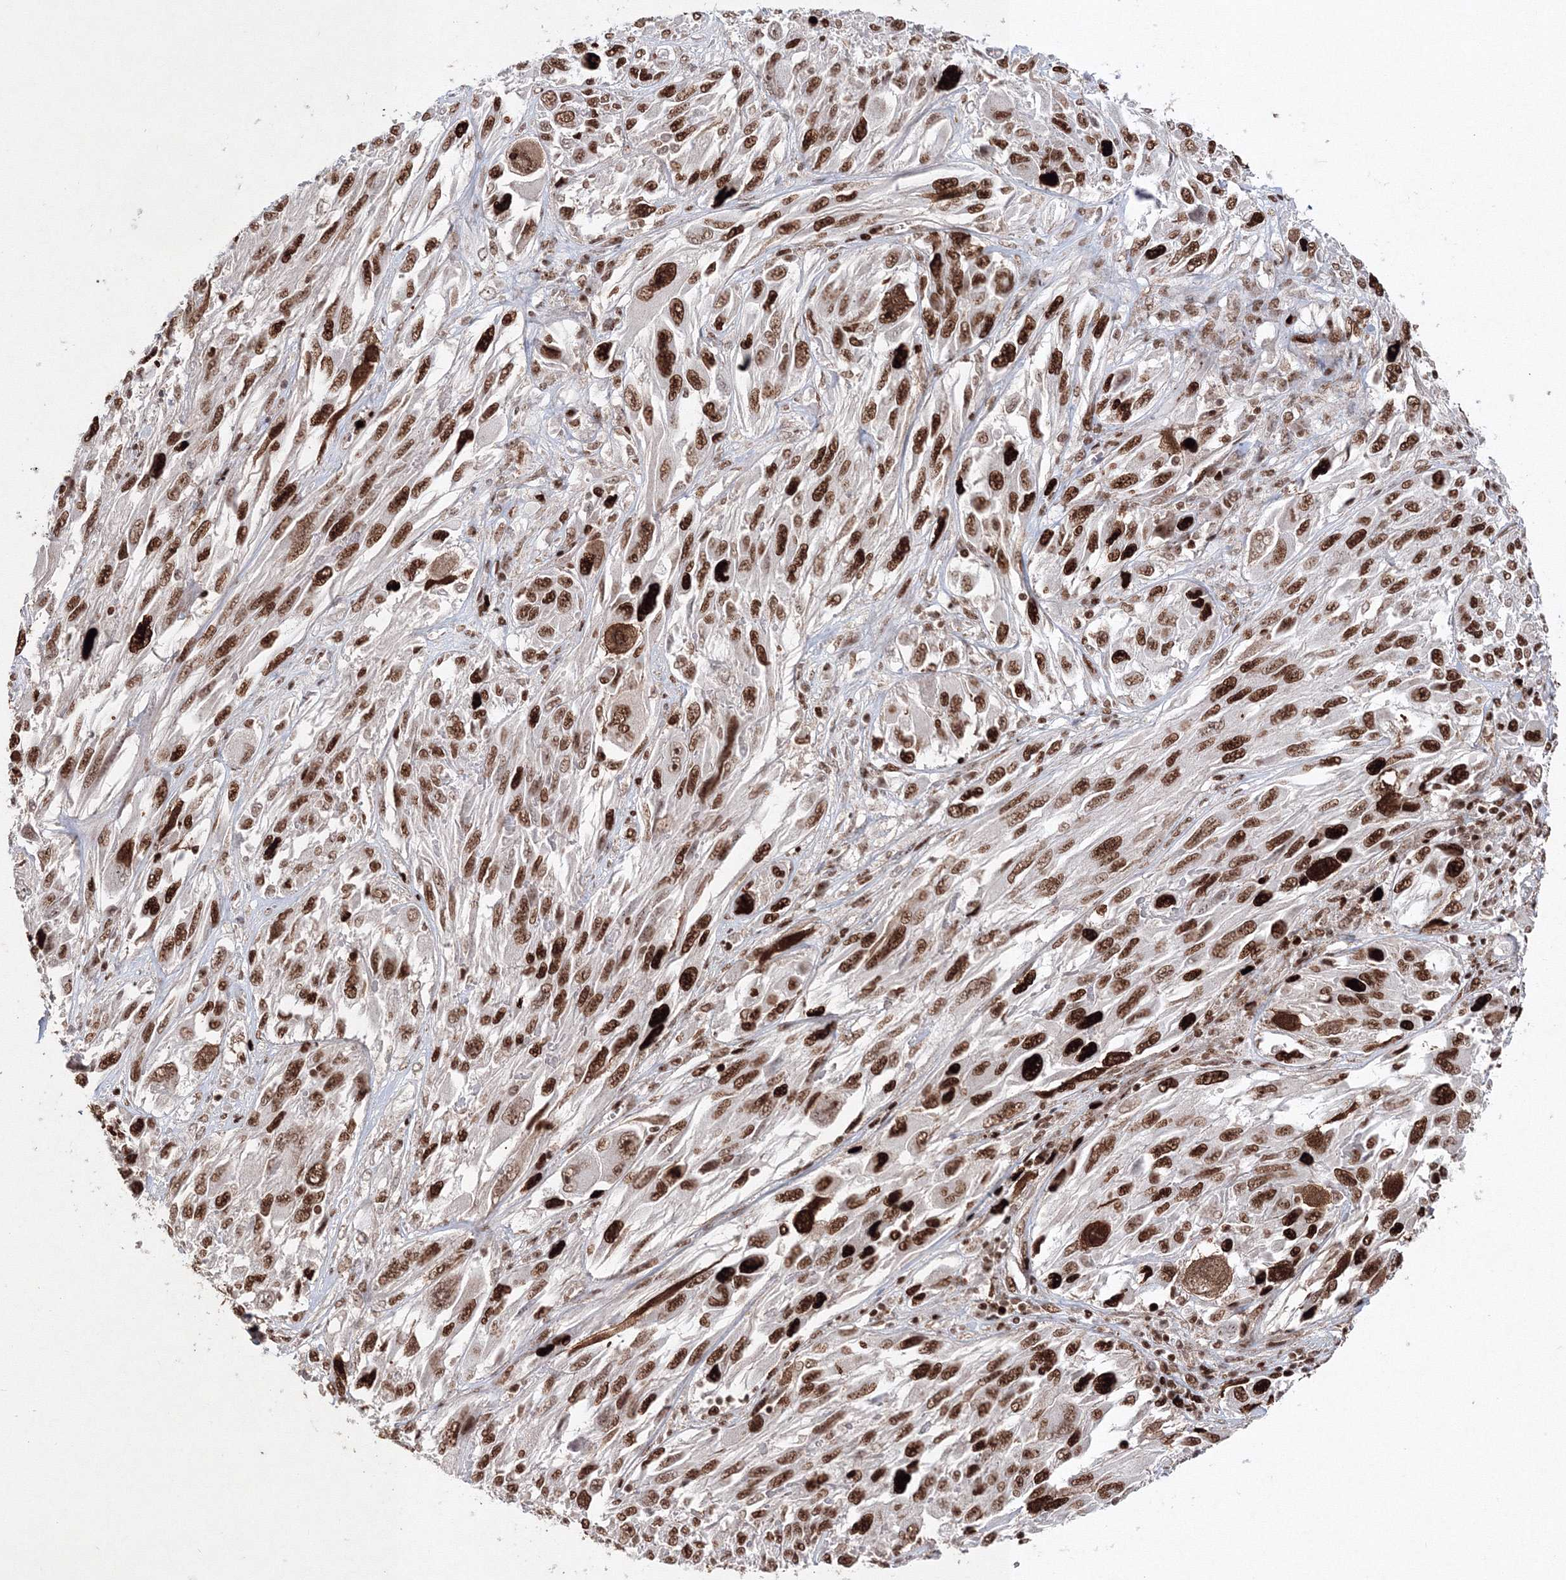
{"staining": {"intensity": "strong", "quantity": ">75%", "location": "nuclear"}, "tissue": "melanoma", "cell_type": "Tumor cells", "image_type": "cancer", "snomed": [{"axis": "morphology", "description": "Malignant melanoma, NOS"}, {"axis": "topography", "description": "Skin"}], "caption": "The photomicrograph displays immunohistochemical staining of malignant melanoma. There is strong nuclear staining is appreciated in approximately >75% of tumor cells.", "gene": "LIG1", "patient": {"sex": "female", "age": 91}}